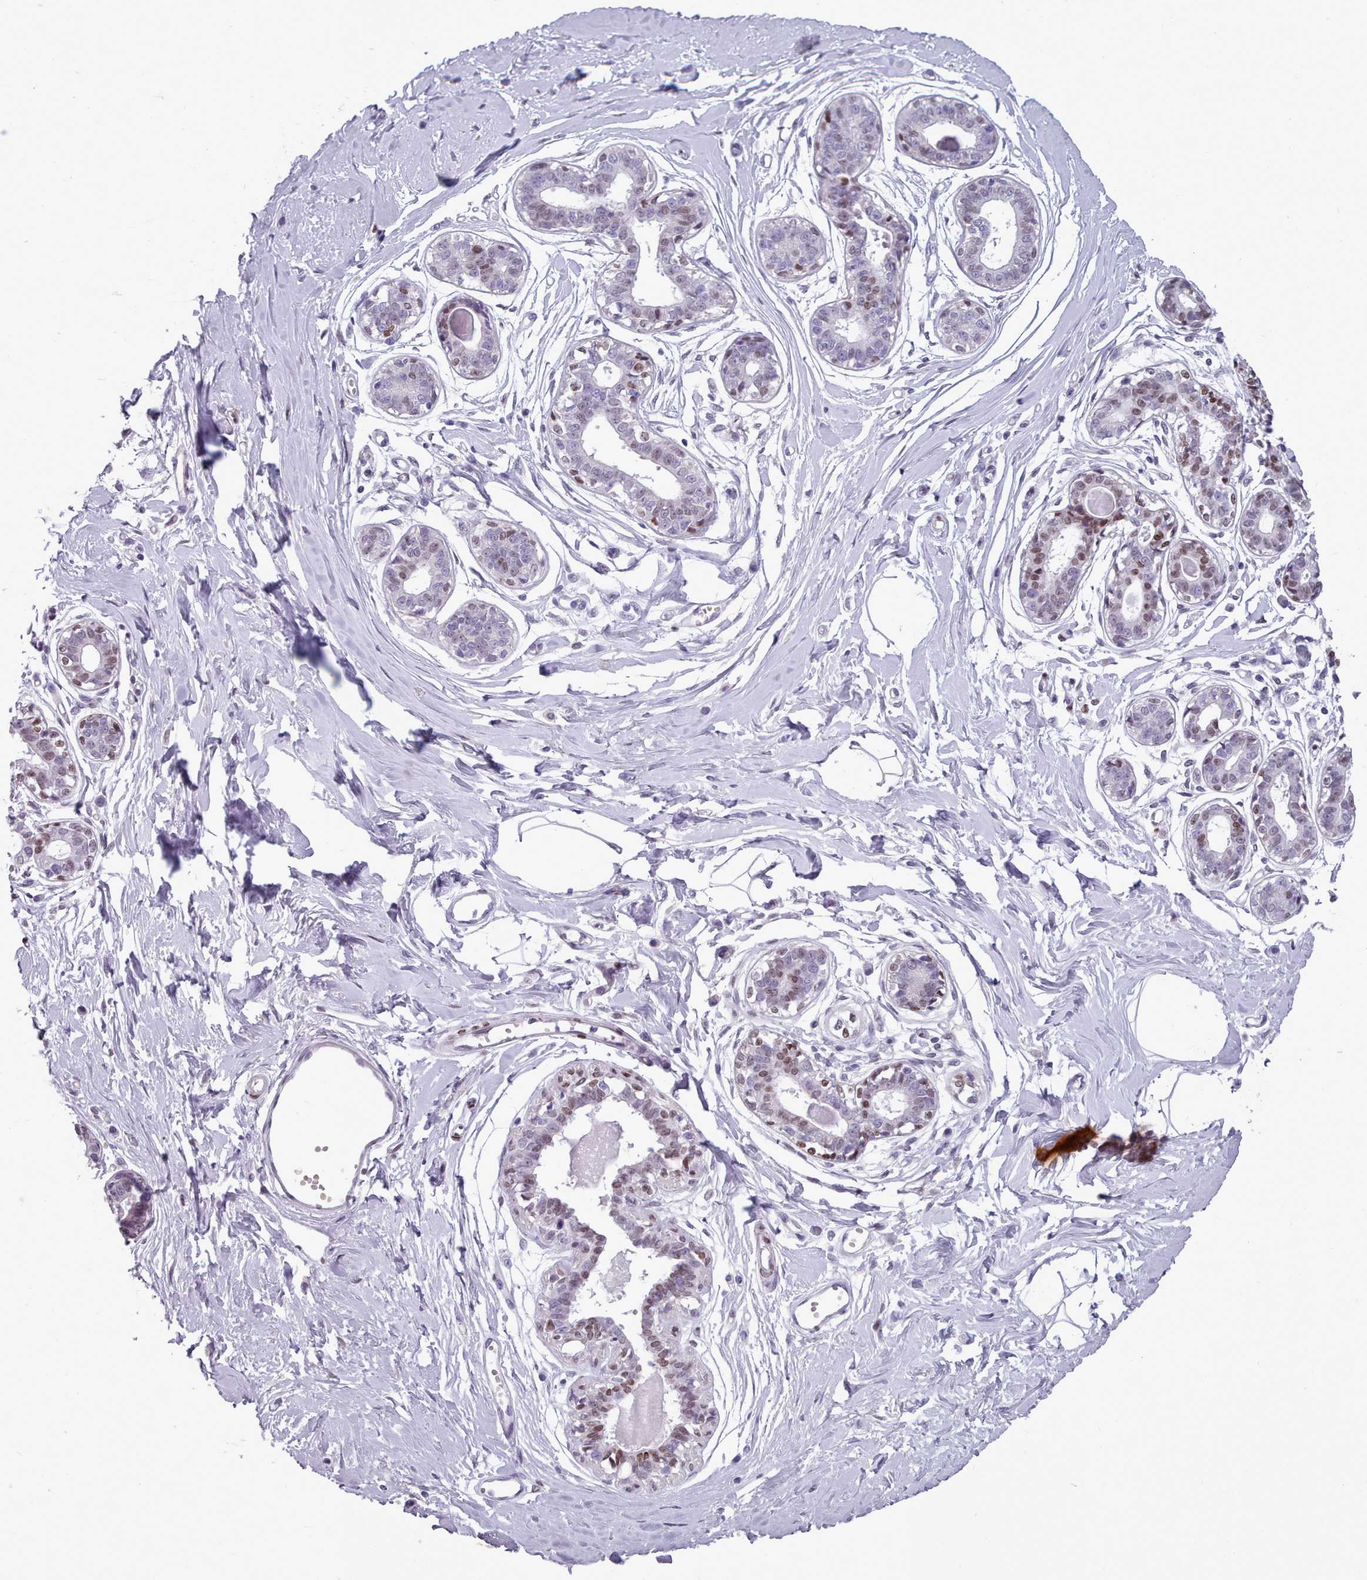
{"staining": {"intensity": "negative", "quantity": "none", "location": "none"}, "tissue": "breast", "cell_type": "Adipocytes", "image_type": "normal", "snomed": [{"axis": "morphology", "description": "Normal tissue, NOS"}, {"axis": "topography", "description": "Breast"}], "caption": "DAB (3,3'-diaminobenzidine) immunohistochemical staining of benign breast shows no significant positivity in adipocytes.", "gene": "KCNT2", "patient": {"sex": "female", "age": 45}}